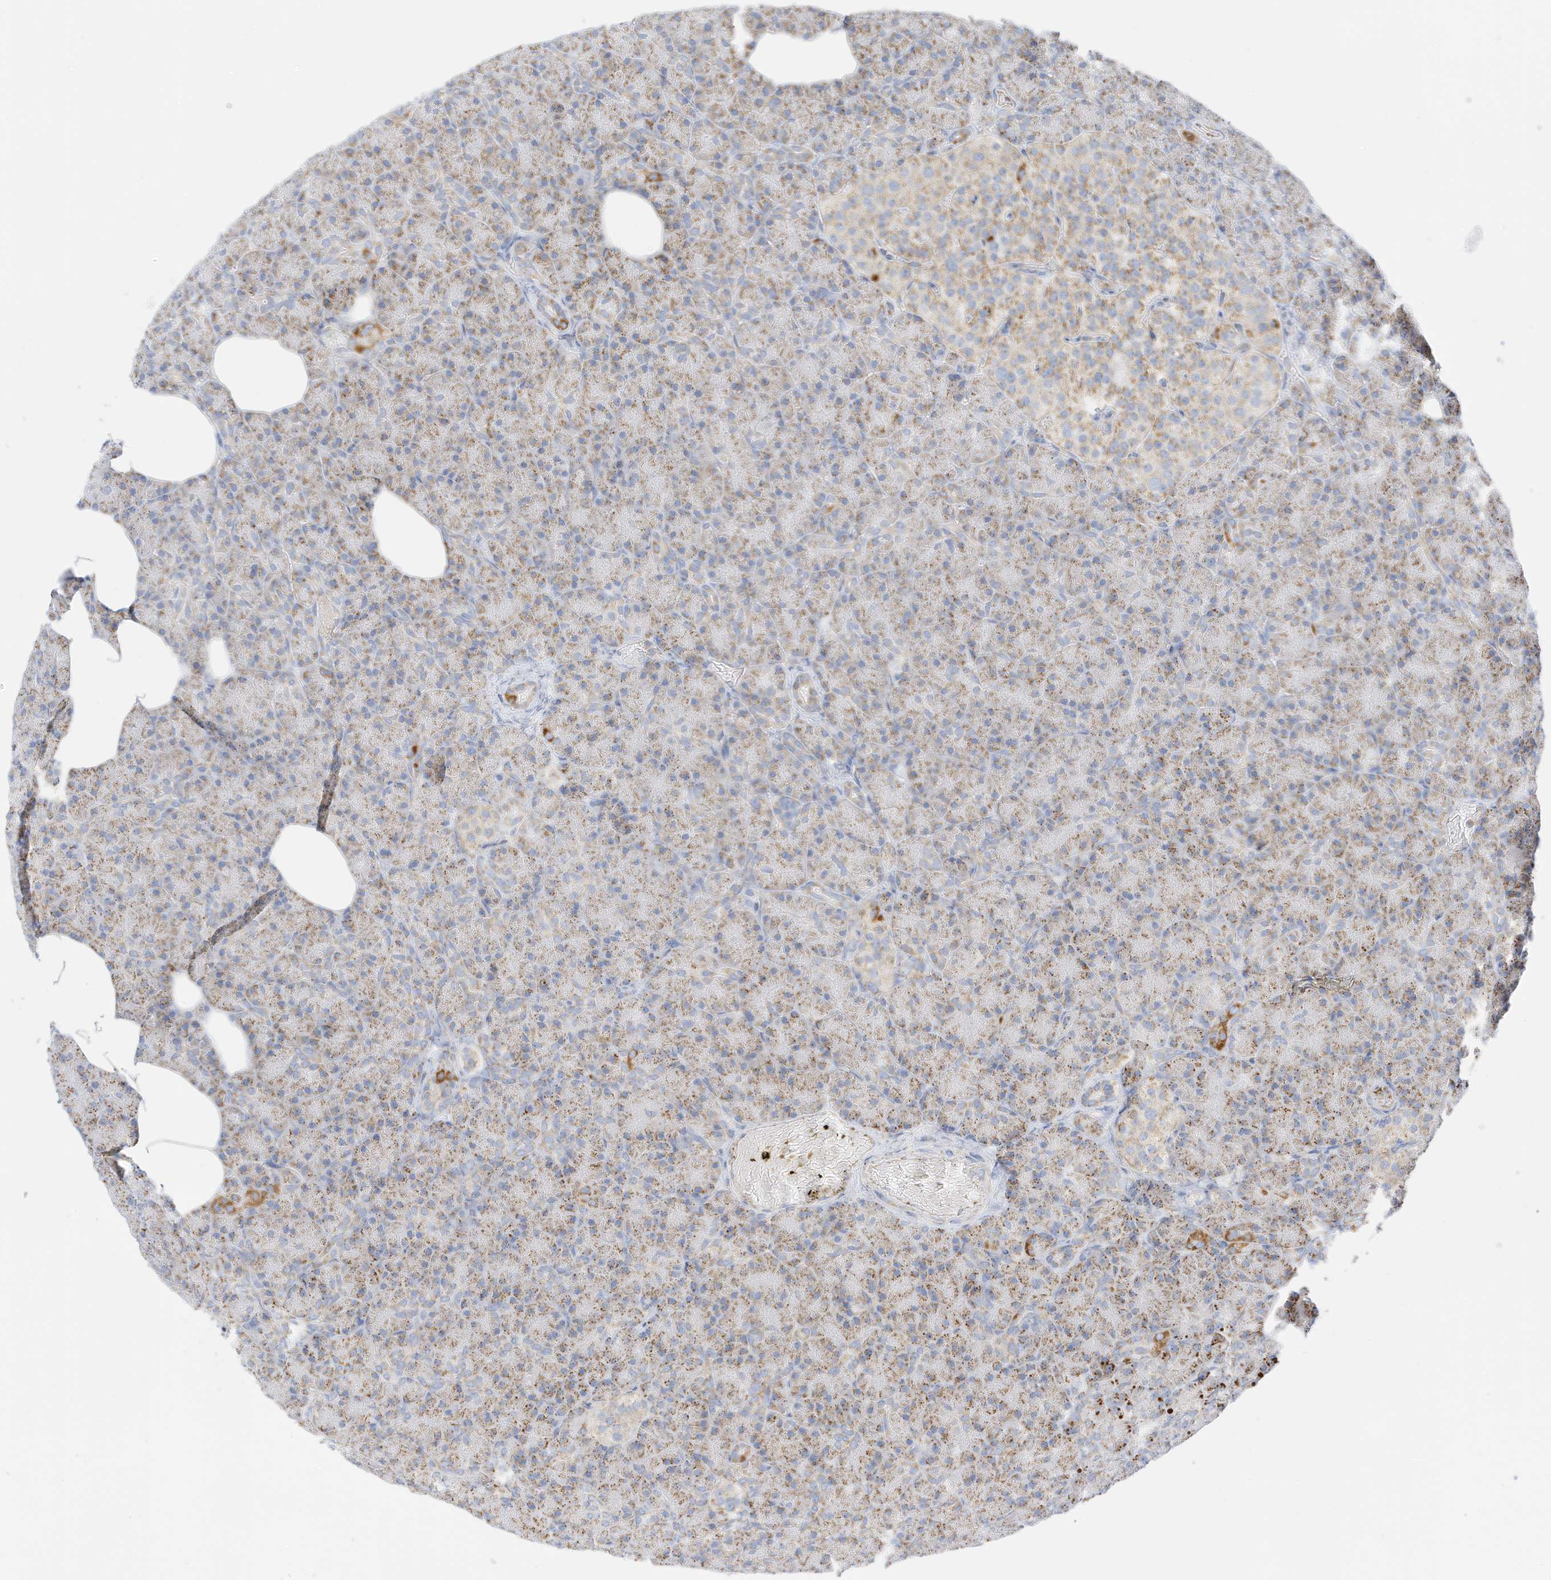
{"staining": {"intensity": "moderate", "quantity": ">75%", "location": "cytoplasmic/membranous"}, "tissue": "pancreas", "cell_type": "Exocrine glandular cells", "image_type": "normal", "snomed": [{"axis": "morphology", "description": "Normal tissue, NOS"}, {"axis": "topography", "description": "Pancreas"}], "caption": "A micrograph of pancreas stained for a protein reveals moderate cytoplasmic/membranous brown staining in exocrine glandular cells. The staining was performed using DAB (3,3'-diaminobenzidine) to visualize the protein expression in brown, while the nuclei were stained in blue with hematoxylin (Magnification: 20x).", "gene": "CAPN13", "patient": {"sex": "female", "age": 43}}